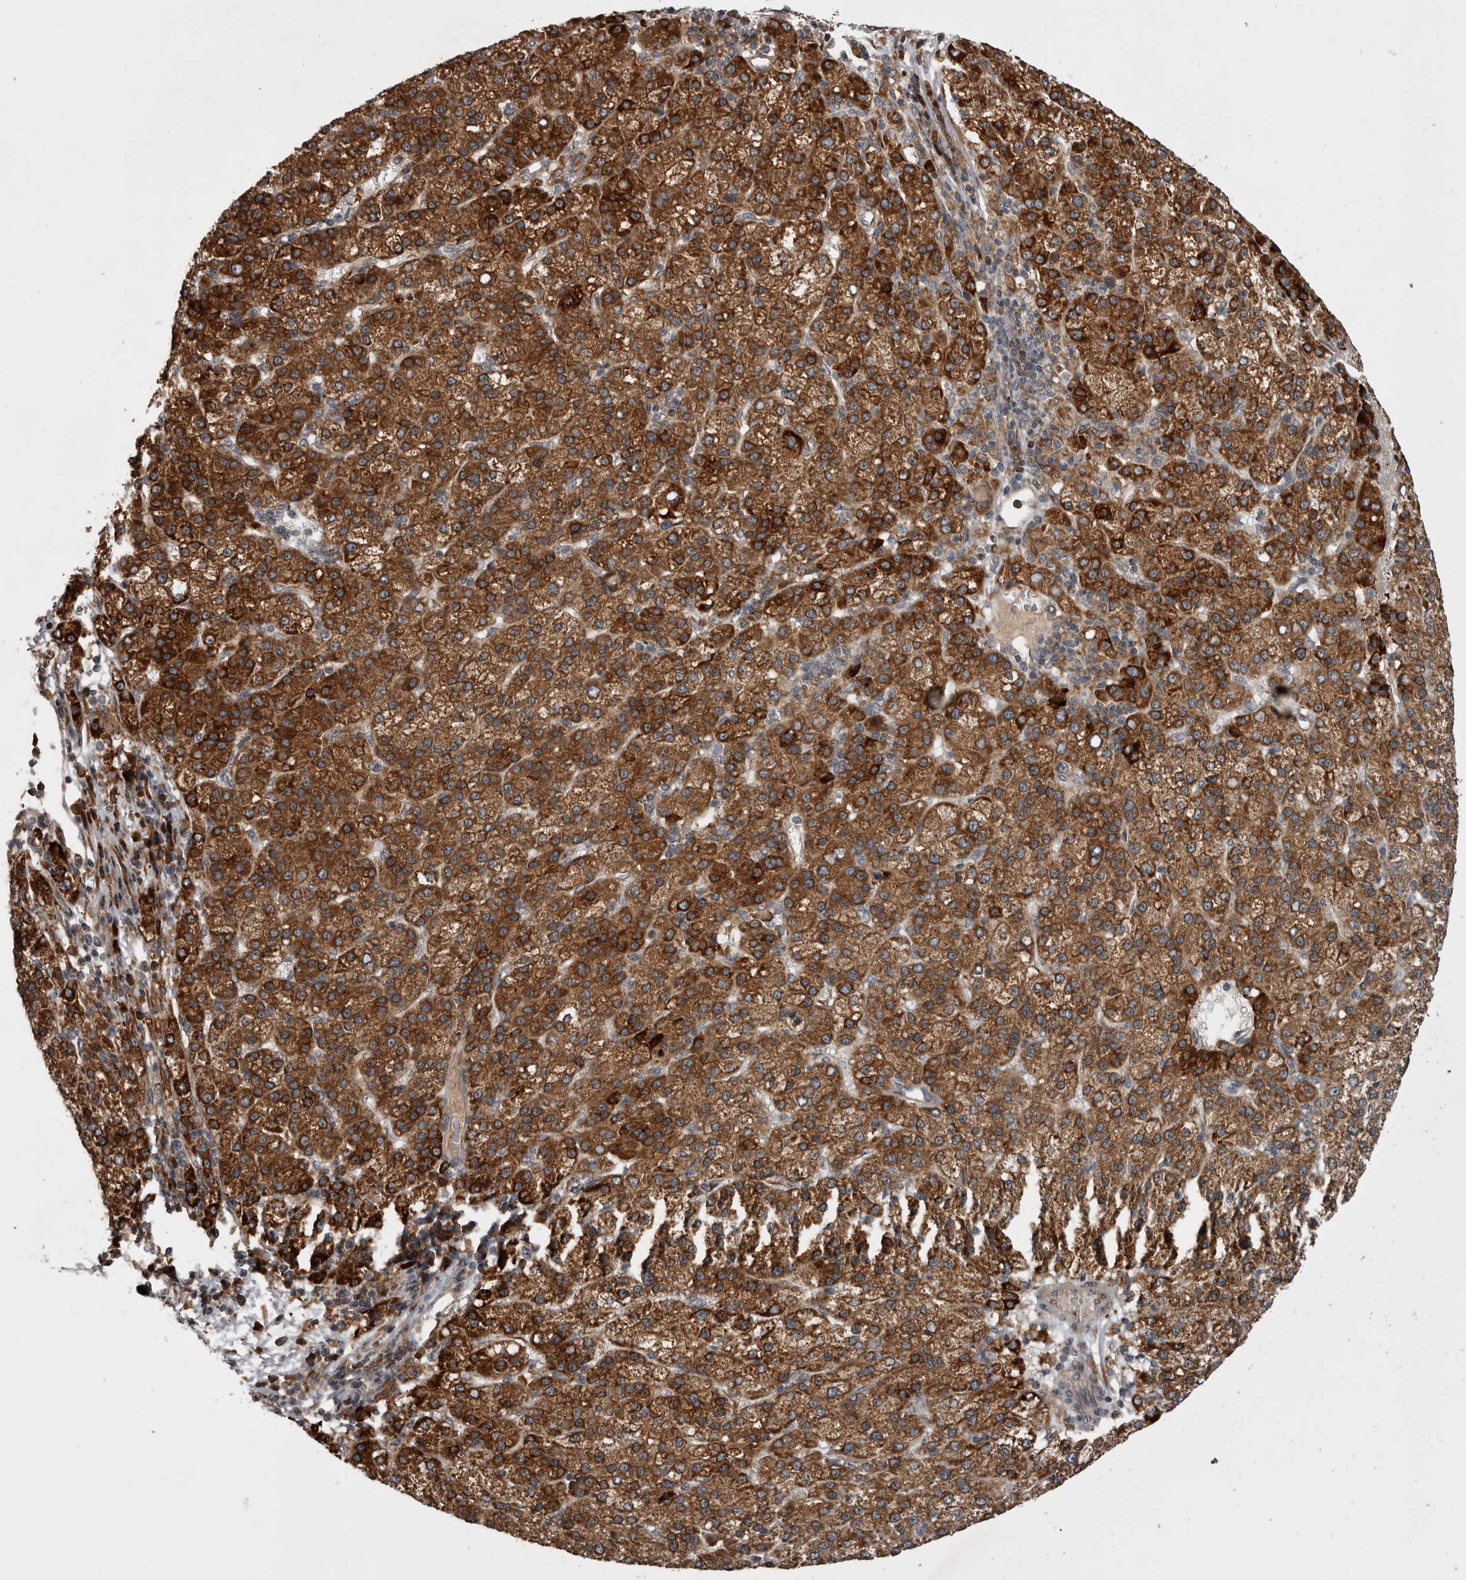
{"staining": {"intensity": "strong", "quantity": ">75%", "location": "cytoplasmic/membranous"}, "tissue": "liver cancer", "cell_type": "Tumor cells", "image_type": "cancer", "snomed": [{"axis": "morphology", "description": "Carcinoma, Hepatocellular, NOS"}, {"axis": "topography", "description": "Liver"}], "caption": "DAB immunohistochemical staining of hepatocellular carcinoma (liver) displays strong cytoplasmic/membranous protein expression in about >75% of tumor cells. Using DAB (3,3'-diaminobenzidine) (brown) and hematoxylin (blue) stains, captured at high magnification using brightfield microscopy.", "gene": "RAB3GAP2", "patient": {"sex": "female", "age": 58}}